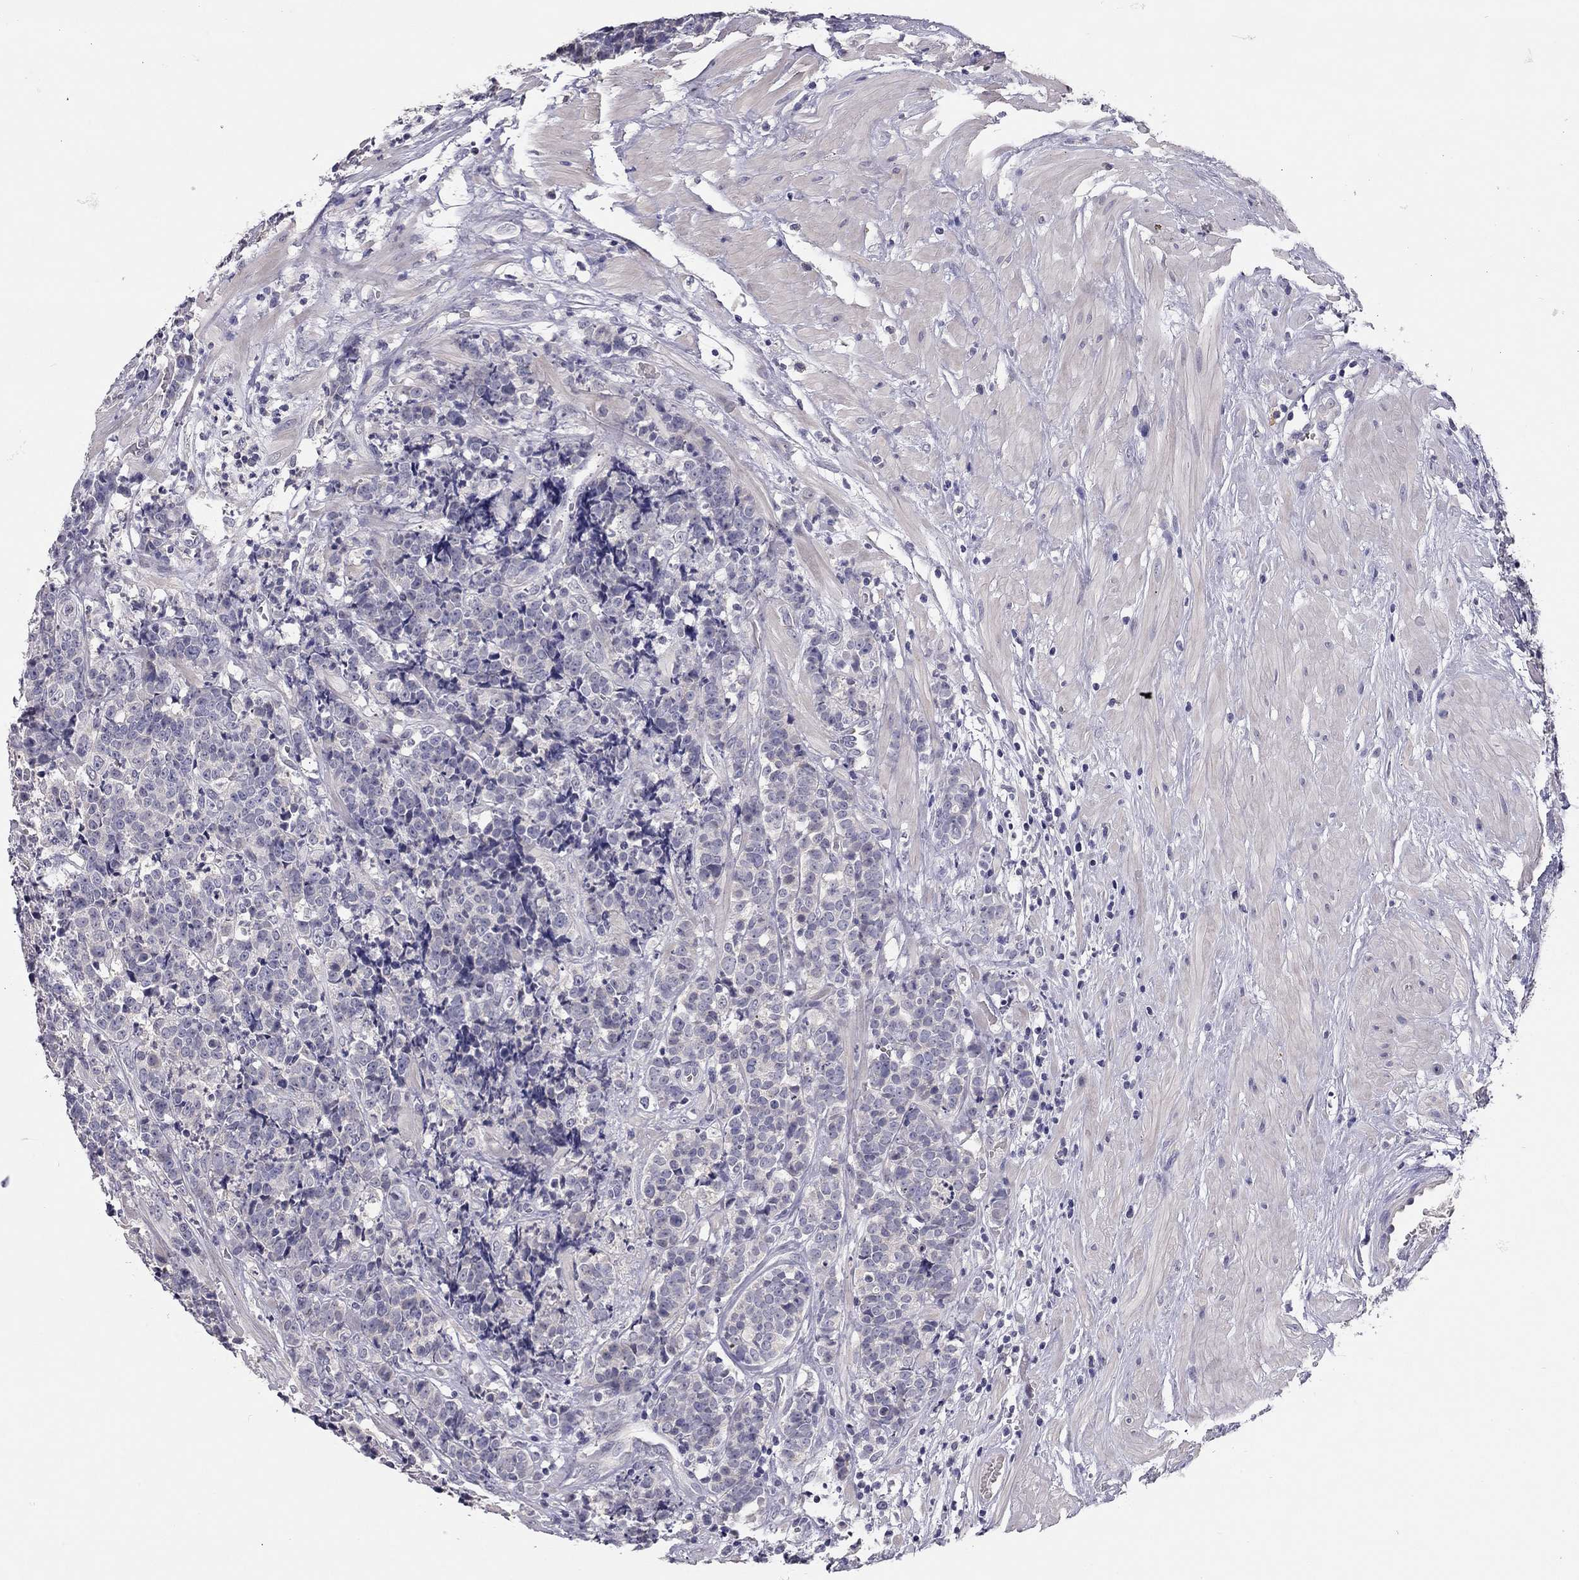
{"staining": {"intensity": "negative", "quantity": "none", "location": "none"}, "tissue": "prostate cancer", "cell_type": "Tumor cells", "image_type": "cancer", "snomed": [{"axis": "morphology", "description": "Adenocarcinoma, NOS"}, {"axis": "topography", "description": "Prostate"}], "caption": "Immunohistochemical staining of prostate adenocarcinoma displays no significant expression in tumor cells. (Brightfield microscopy of DAB (3,3'-diaminobenzidine) immunohistochemistry (IHC) at high magnification).", "gene": "SCARB1", "patient": {"sex": "male", "age": 67}}